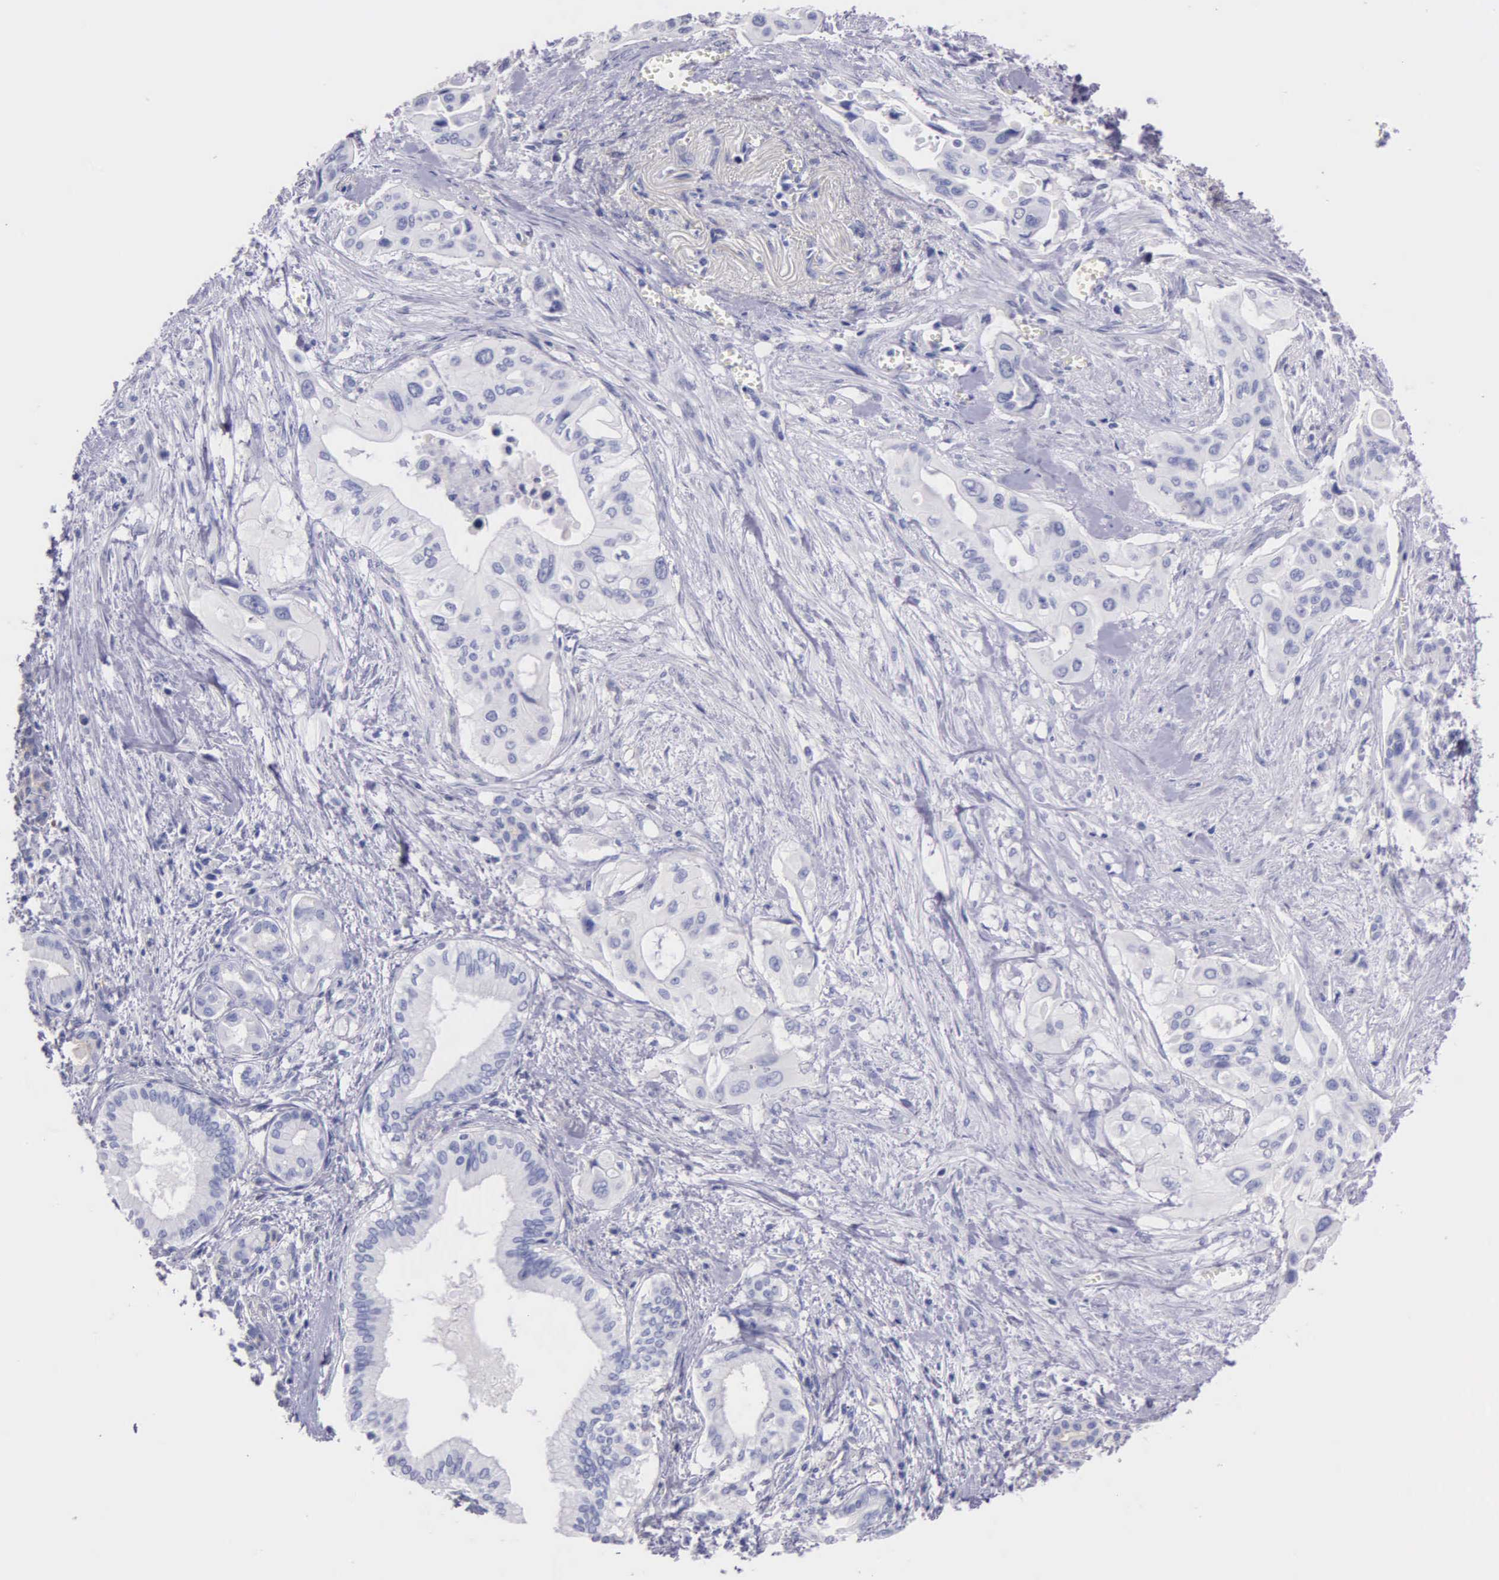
{"staining": {"intensity": "negative", "quantity": "none", "location": "none"}, "tissue": "pancreatic cancer", "cell_type": "Tumor cells", "image_type": "cancer", "snomed": [{"axis": "morphology", "description": "Adenocarcinoma, NOS"}, {"axis": "topography", "description": "Pancreas"}], "caption": "Tumor cells are negative for brown protein staining in pancreatic cancer (adenocarcinoma).", "gene": "GSTT2", "patient": {"sex": "male", "age": 77}}